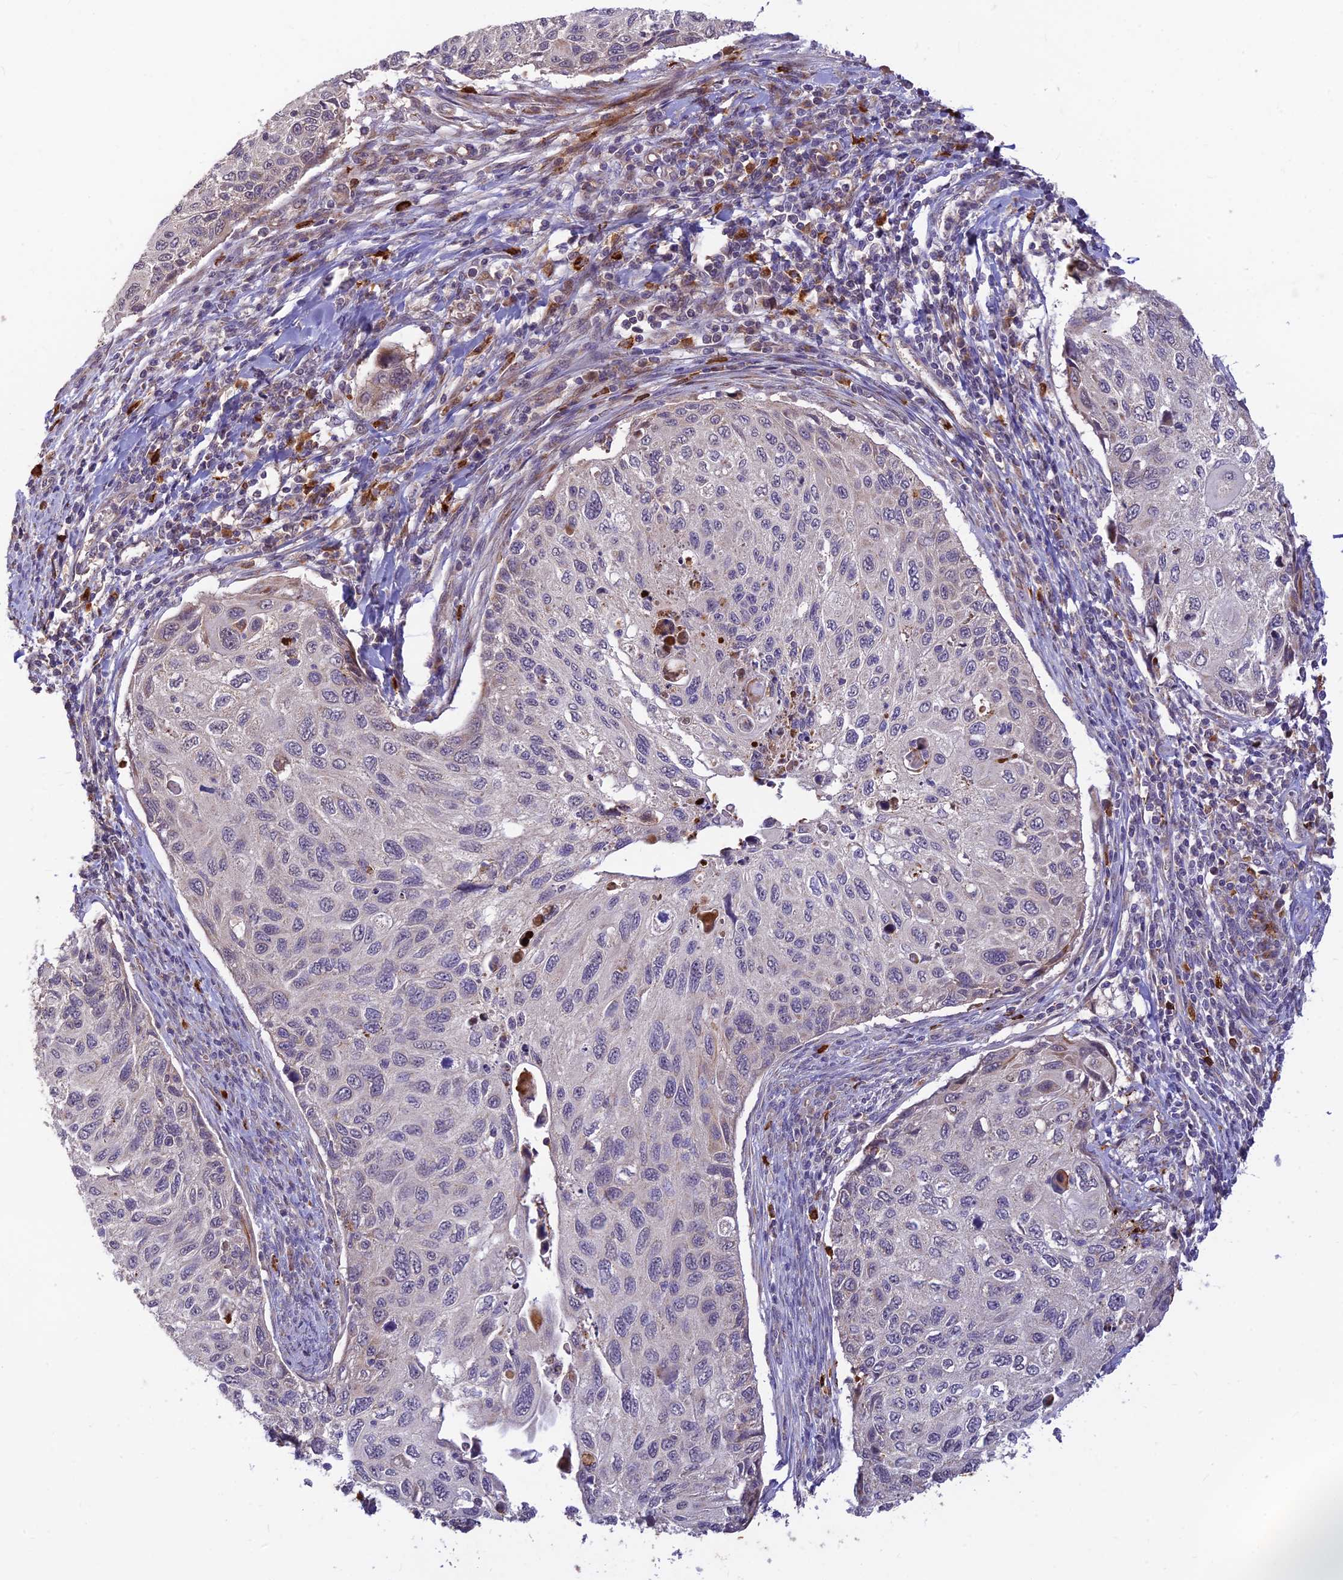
{"staining": {"intensity": "negative", "quantity": "none", "location": "none"}, "tissue": "cervical cancer", "cell_type": "Tumor cells", "image_type": "cancer", "snomed": [{"axis": "morphology", "description": "Squamous cell carcinoma, NOS"}, {"axis": "topography", "description": "Cervix"}], "caption": "Cervical squamous cell carcinoma was stained to show a protein in brown. There is no significant expression in tumor cells.", "gene": "ASPDH", "patient": {"sex": "female", "age": 70}}